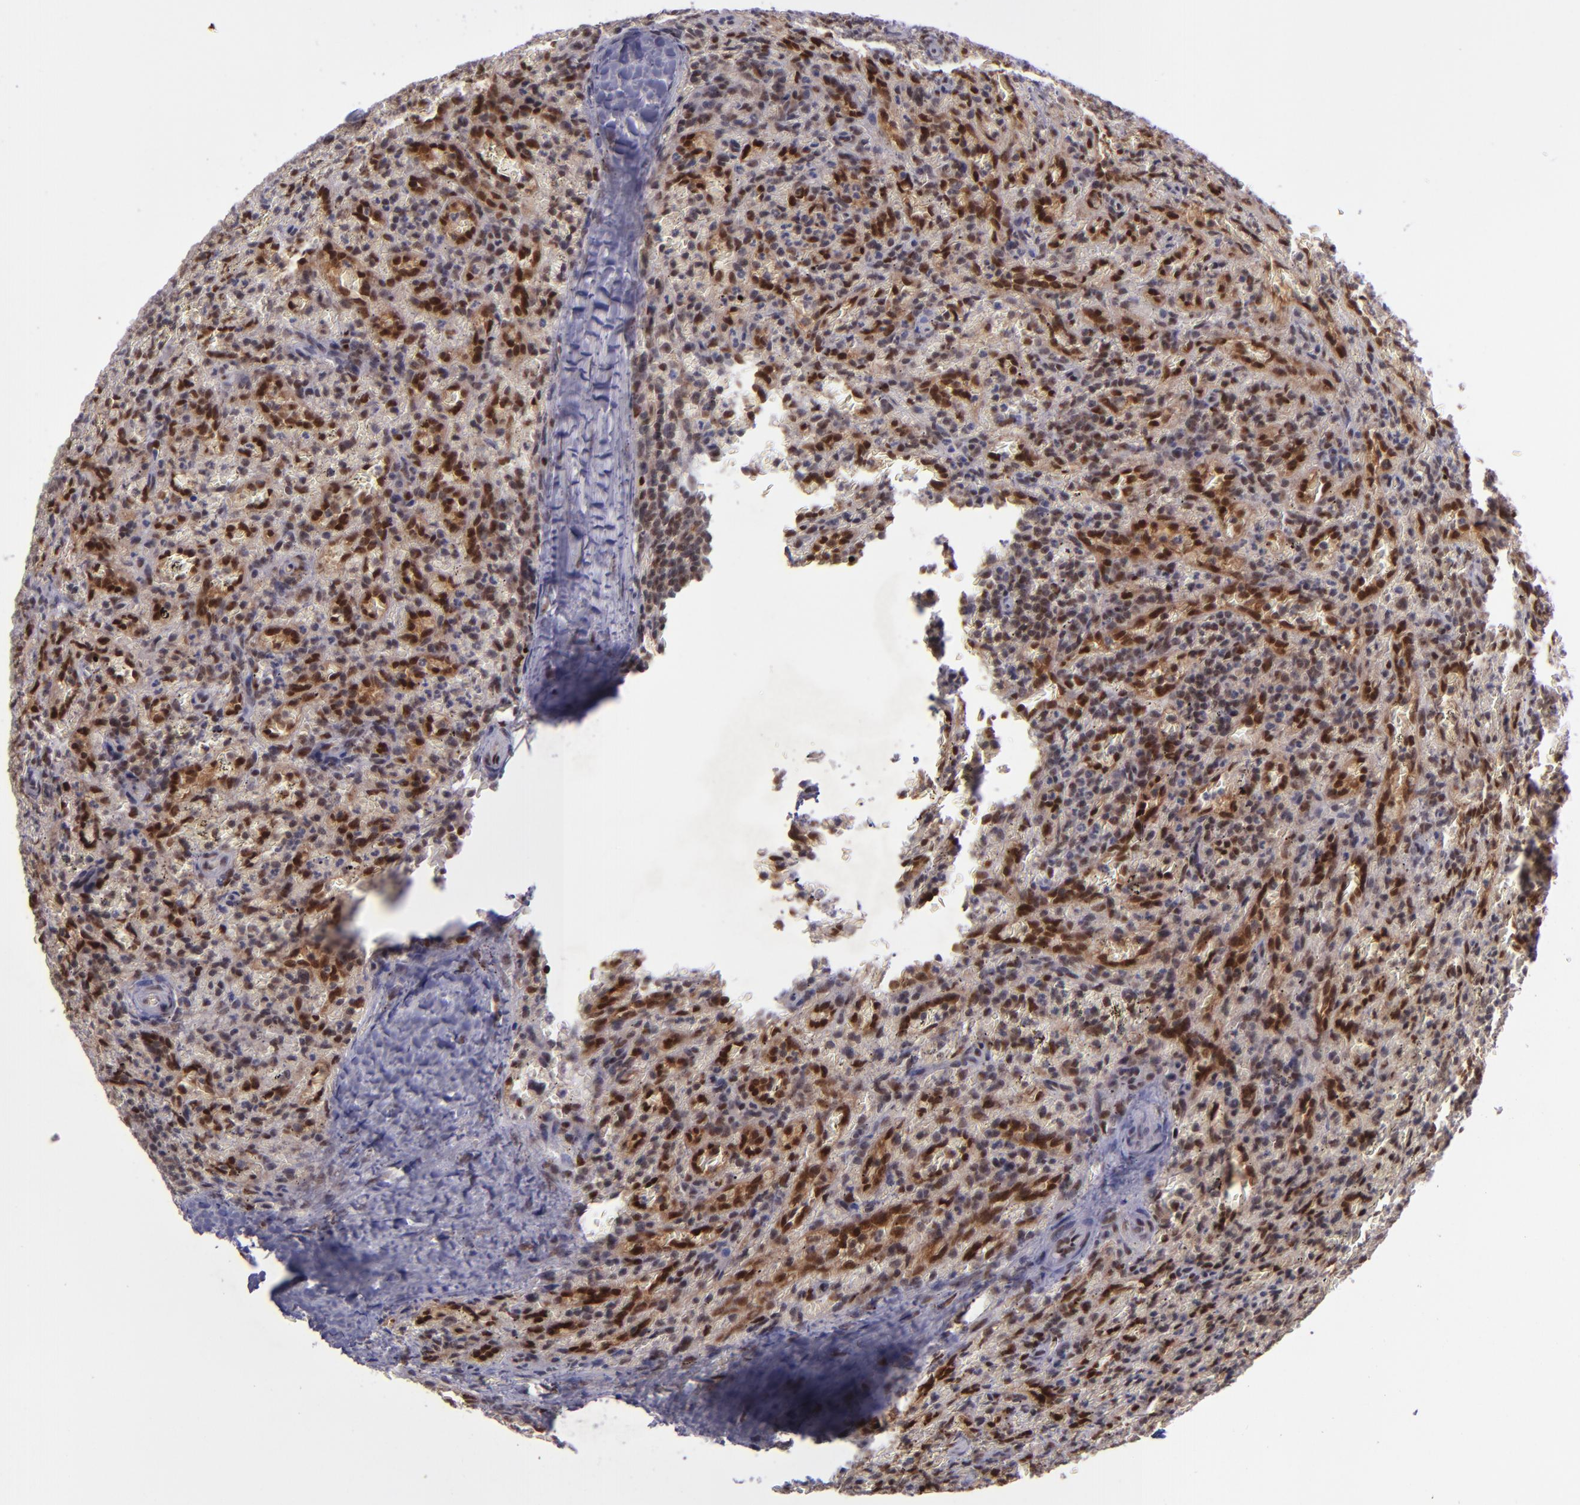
{"staining": {"intensity": "moderate", "quantity": ">75%", "location": "cytoplasmic/membranous,nuclear"}, "tissue": "lymphoma", "cell_type": "Tumor cells", "image_type": "cancer", "snomed": [{"axis": "morphology", "description": "Malignant lymphoma, non-Hodgkin's type, Low grade"}, {"axis": "topography", "description": "Spleen"}], "caption": "Immunohistochemical staining of human lymphoma shows medium levels of moderate cytoplasmic/membranous and nuclear protein staining in approximately >75% of tumor cells.", "gene": "BAG1", "patient": {"sex": "female", "age": 64}}